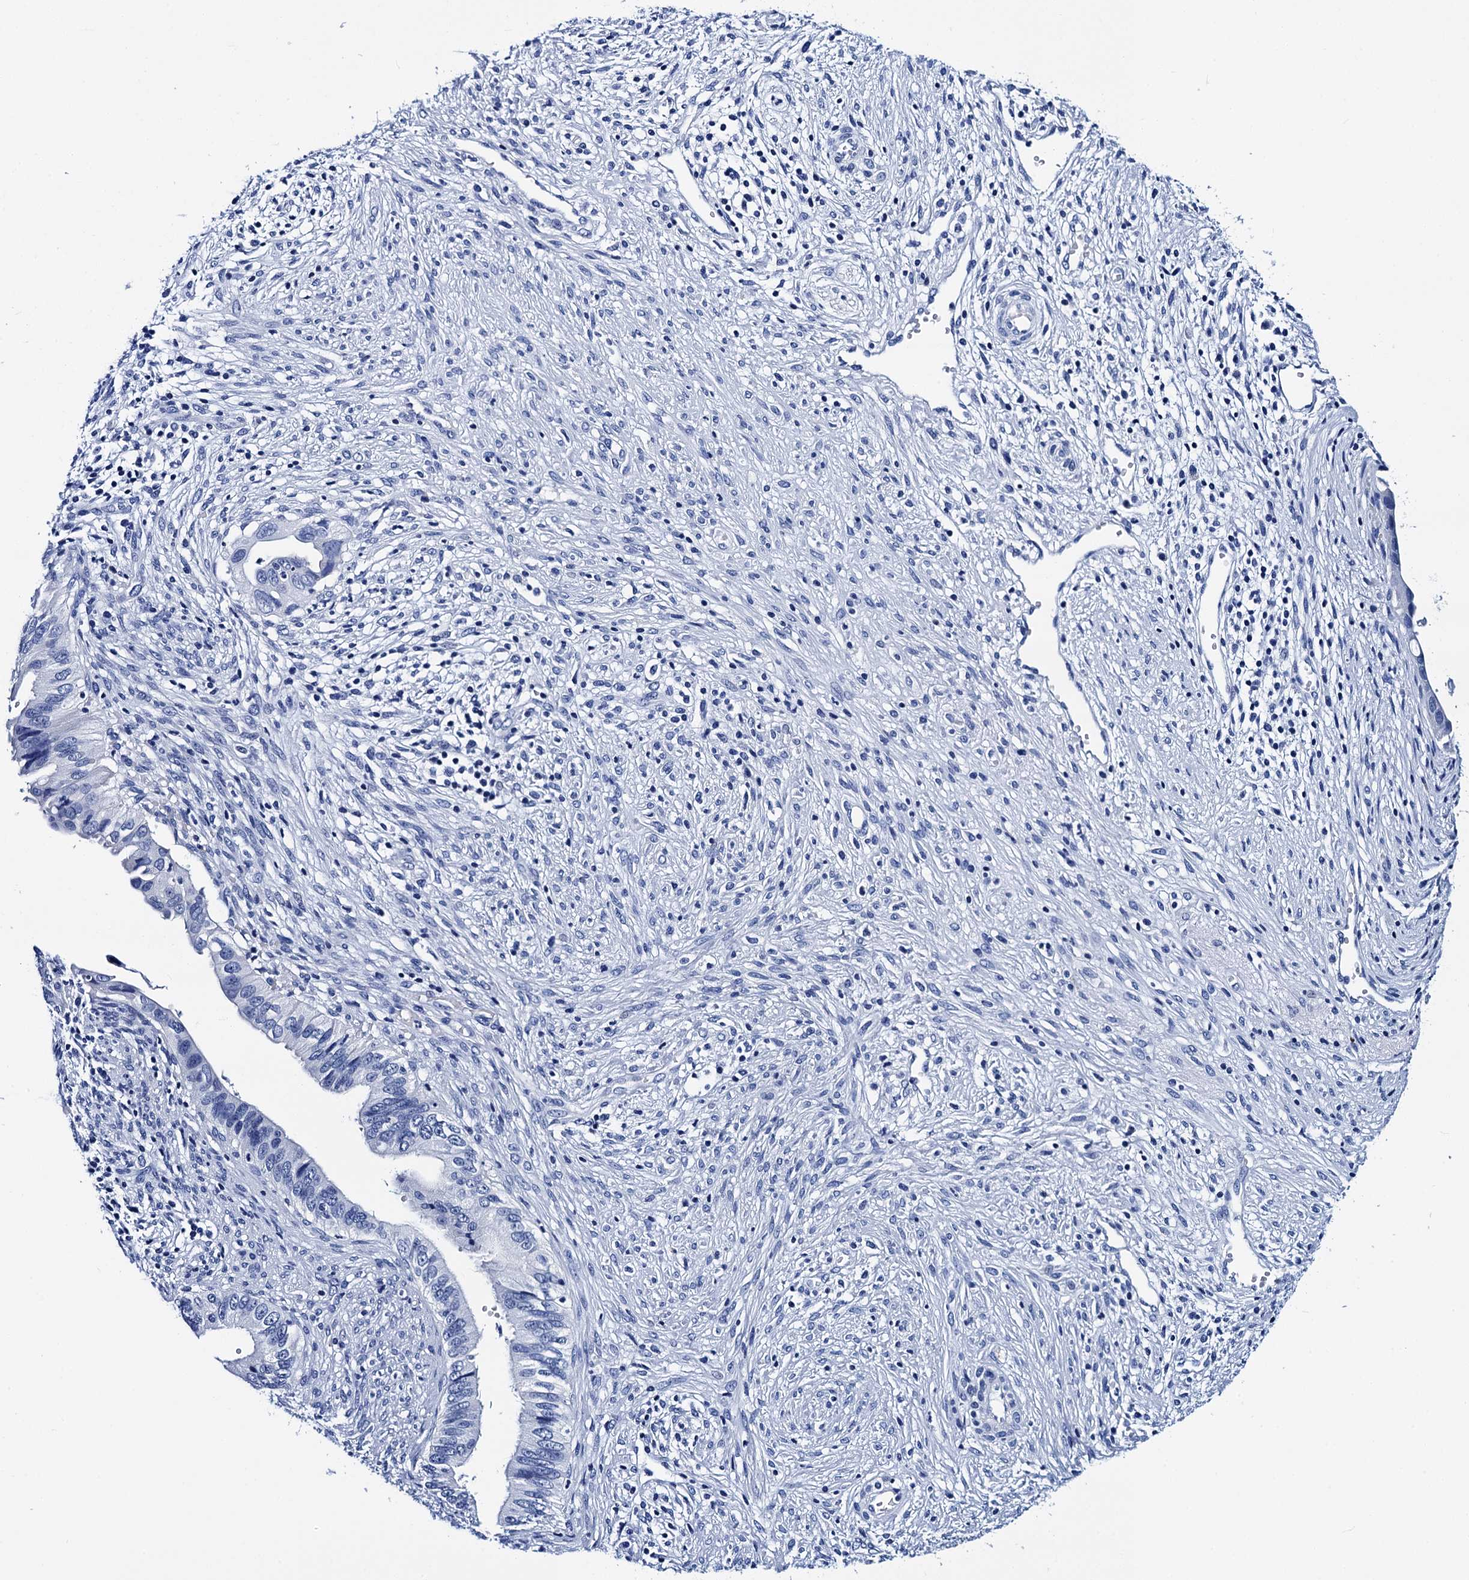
{"staining": {"intensity": "negative", "quantity": "none", "location": "none"}, "tissue": "cervical cancer", "cell_type": "Tumor cells", "image_type": "cancer", "snomed": [{"axis": "morphology", "description": "Adenocarcinoma, NOS"}, {"axis": "topography", "description": "Cervix"}], "caption": "Immunohistochemistry (IHC) micrograph of cervical cancer (adenocarcinoma) stained for a protein (brown), which displays no expression in tumor cells.", "gene": "MYBPC3", "patient": {"sex": "female", "age": 42}}